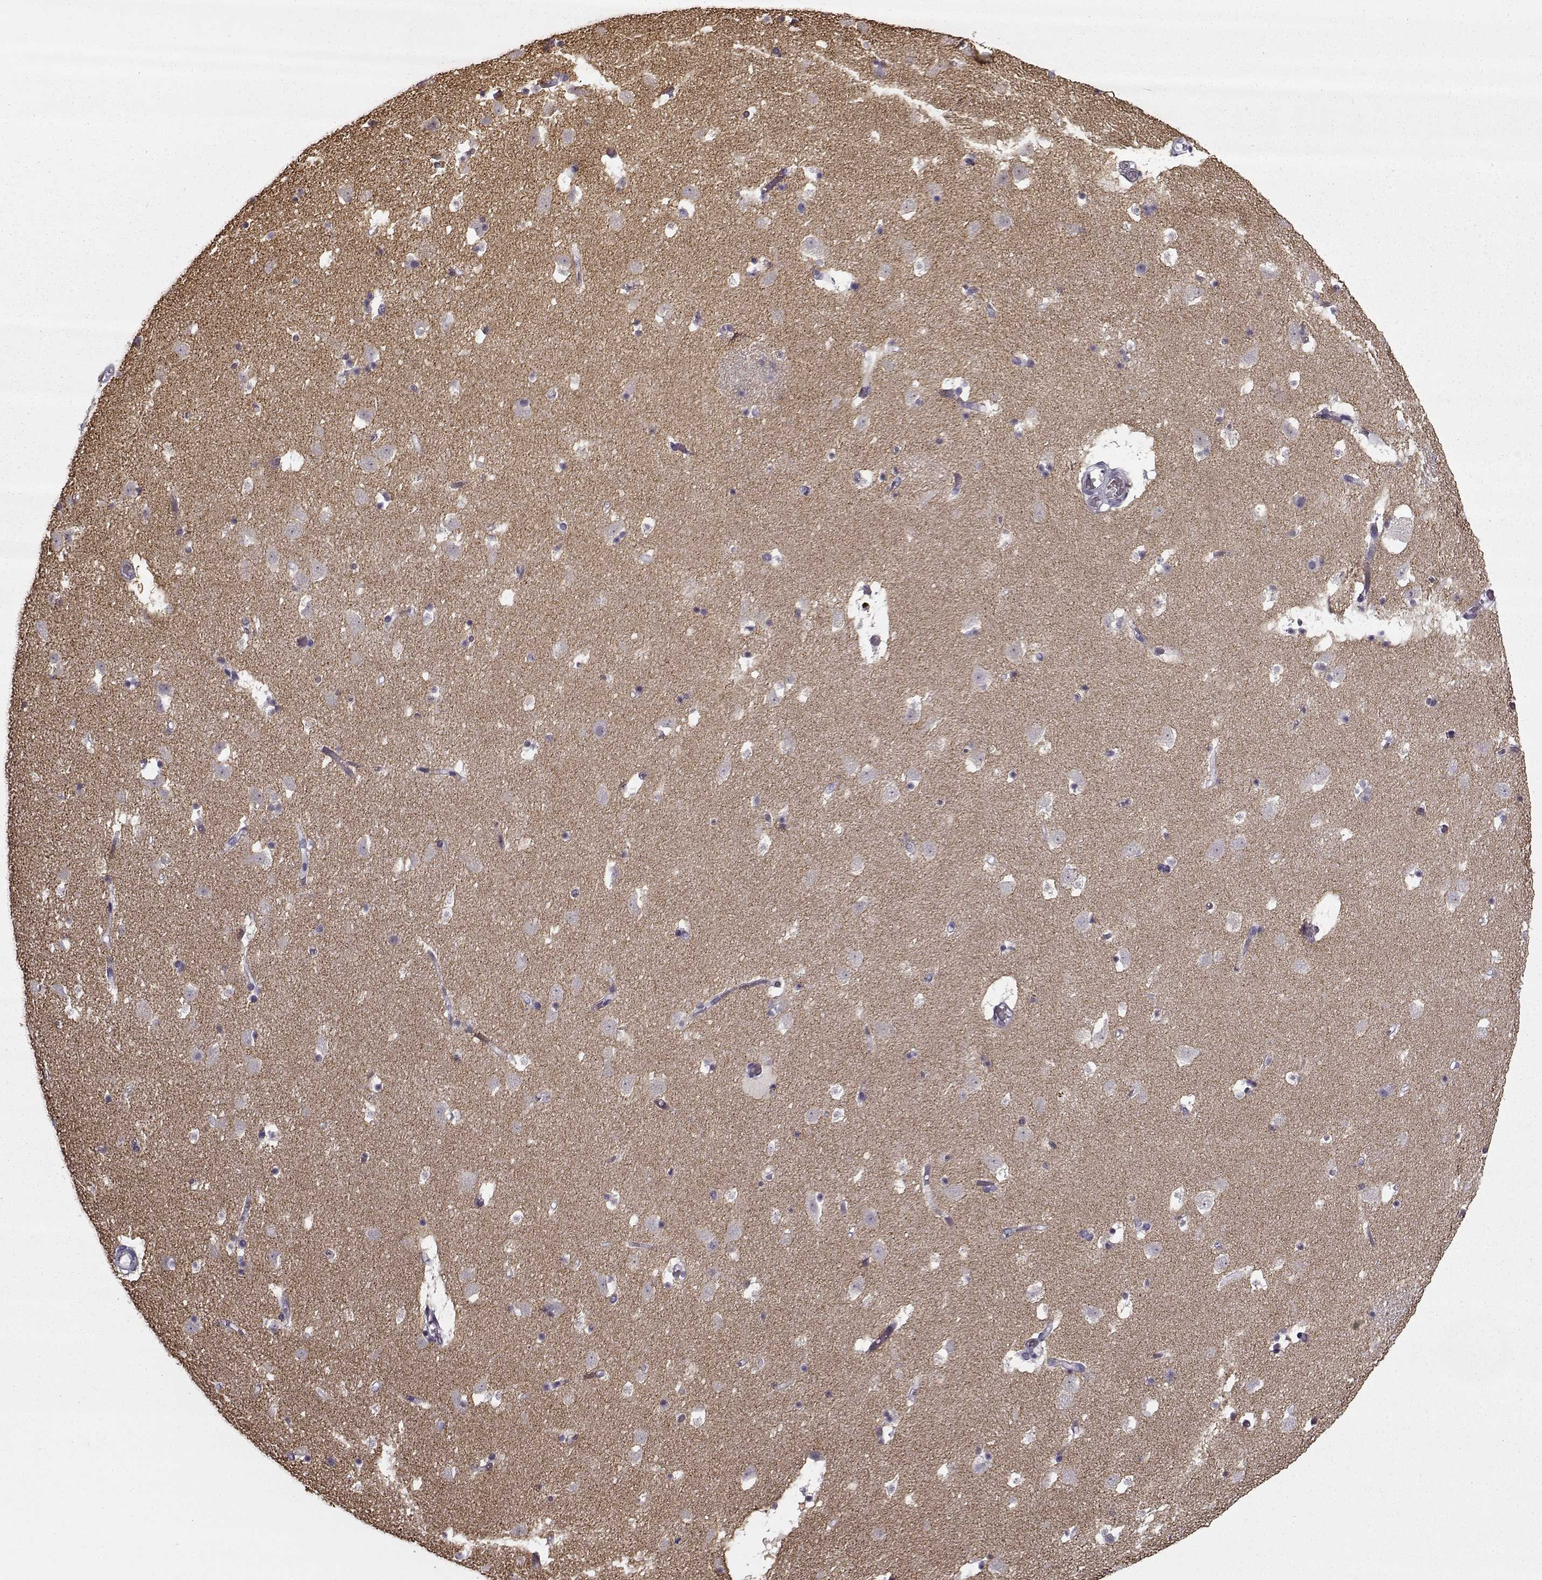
{"staining": {"intensity": "negative", "quantity": "none", "location": "none"}, "tissue": "caudate", "cell_type": "Glial cells", "image_type": "normal", "snomed": [{"axis": "morphology", "description": "Normal tissue, NOS"}, {"axis": "topography", "description": "Lateral ventricle wall"}], "caption": "Immunohistochemical staining of normal caudate reveals no significant expression in glial cells. (DAB (3,3'-diaminobenzidine) IHC with hematoxylin counter stain).", "gene": "SNCA", "patient": {"sex": "female", "age": 42}}